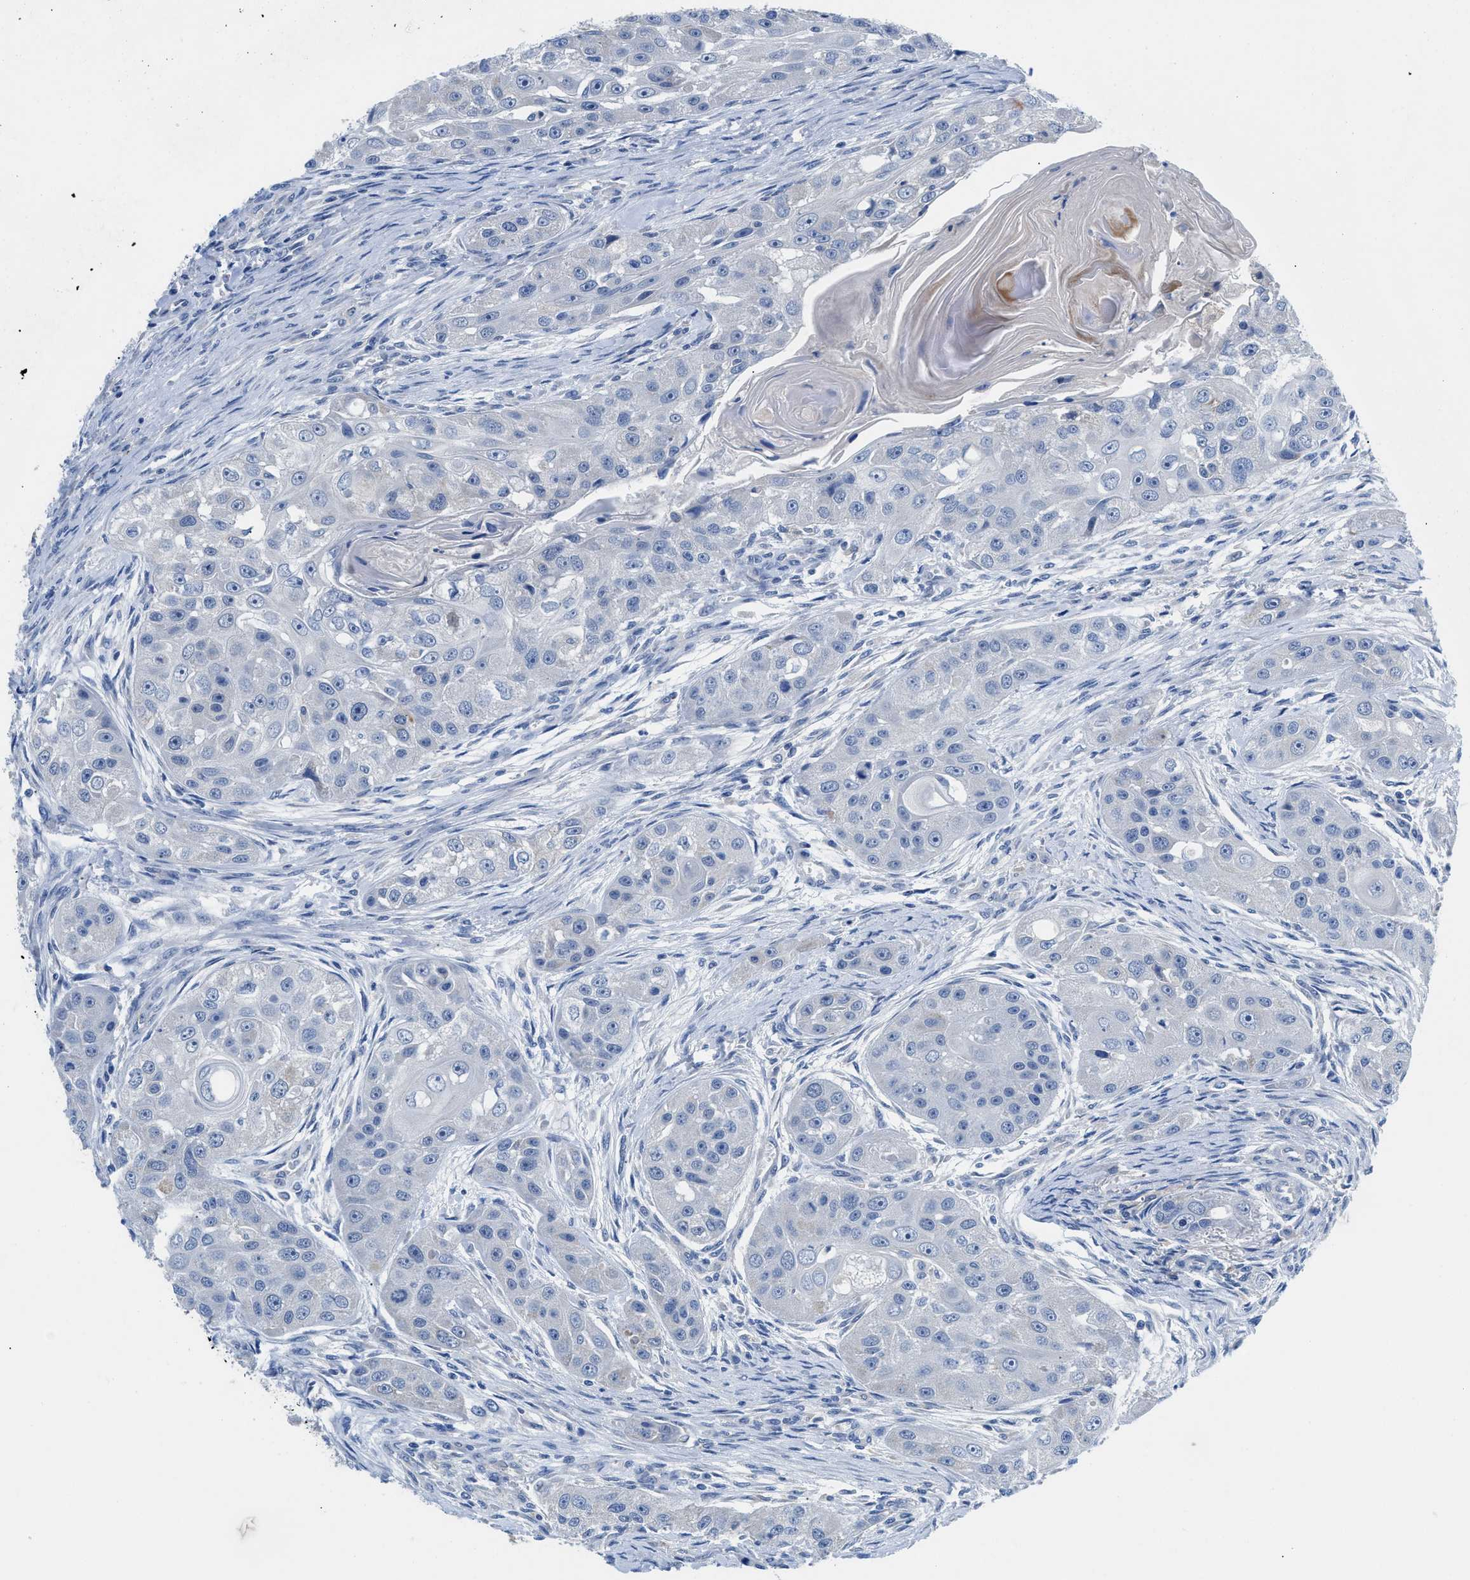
{"staining": {"intensity": "negative", "quantity": "none", "location": "none"}, "tissue": "head and neck cancer", "cell_type": "Tumor cells", "image_type": "cancer", "snomed": [{"axis": "morphology", "description": "Normal tissue, NOS"}, {"axis": "morphology", "description": "Squamous cell carcinoma, NOS"}, {"axis": "topography", "description": "Skeletal muscle"}, {"axis": "topography", "description": "Head-Neck"}], "caption": "The photomicrograph reveals no staining of tumor cells in head and neck cancer (squamous cell carcinoma).", "gene": "SLC10A6", "patient": {"sex": "male", "age": 51}}